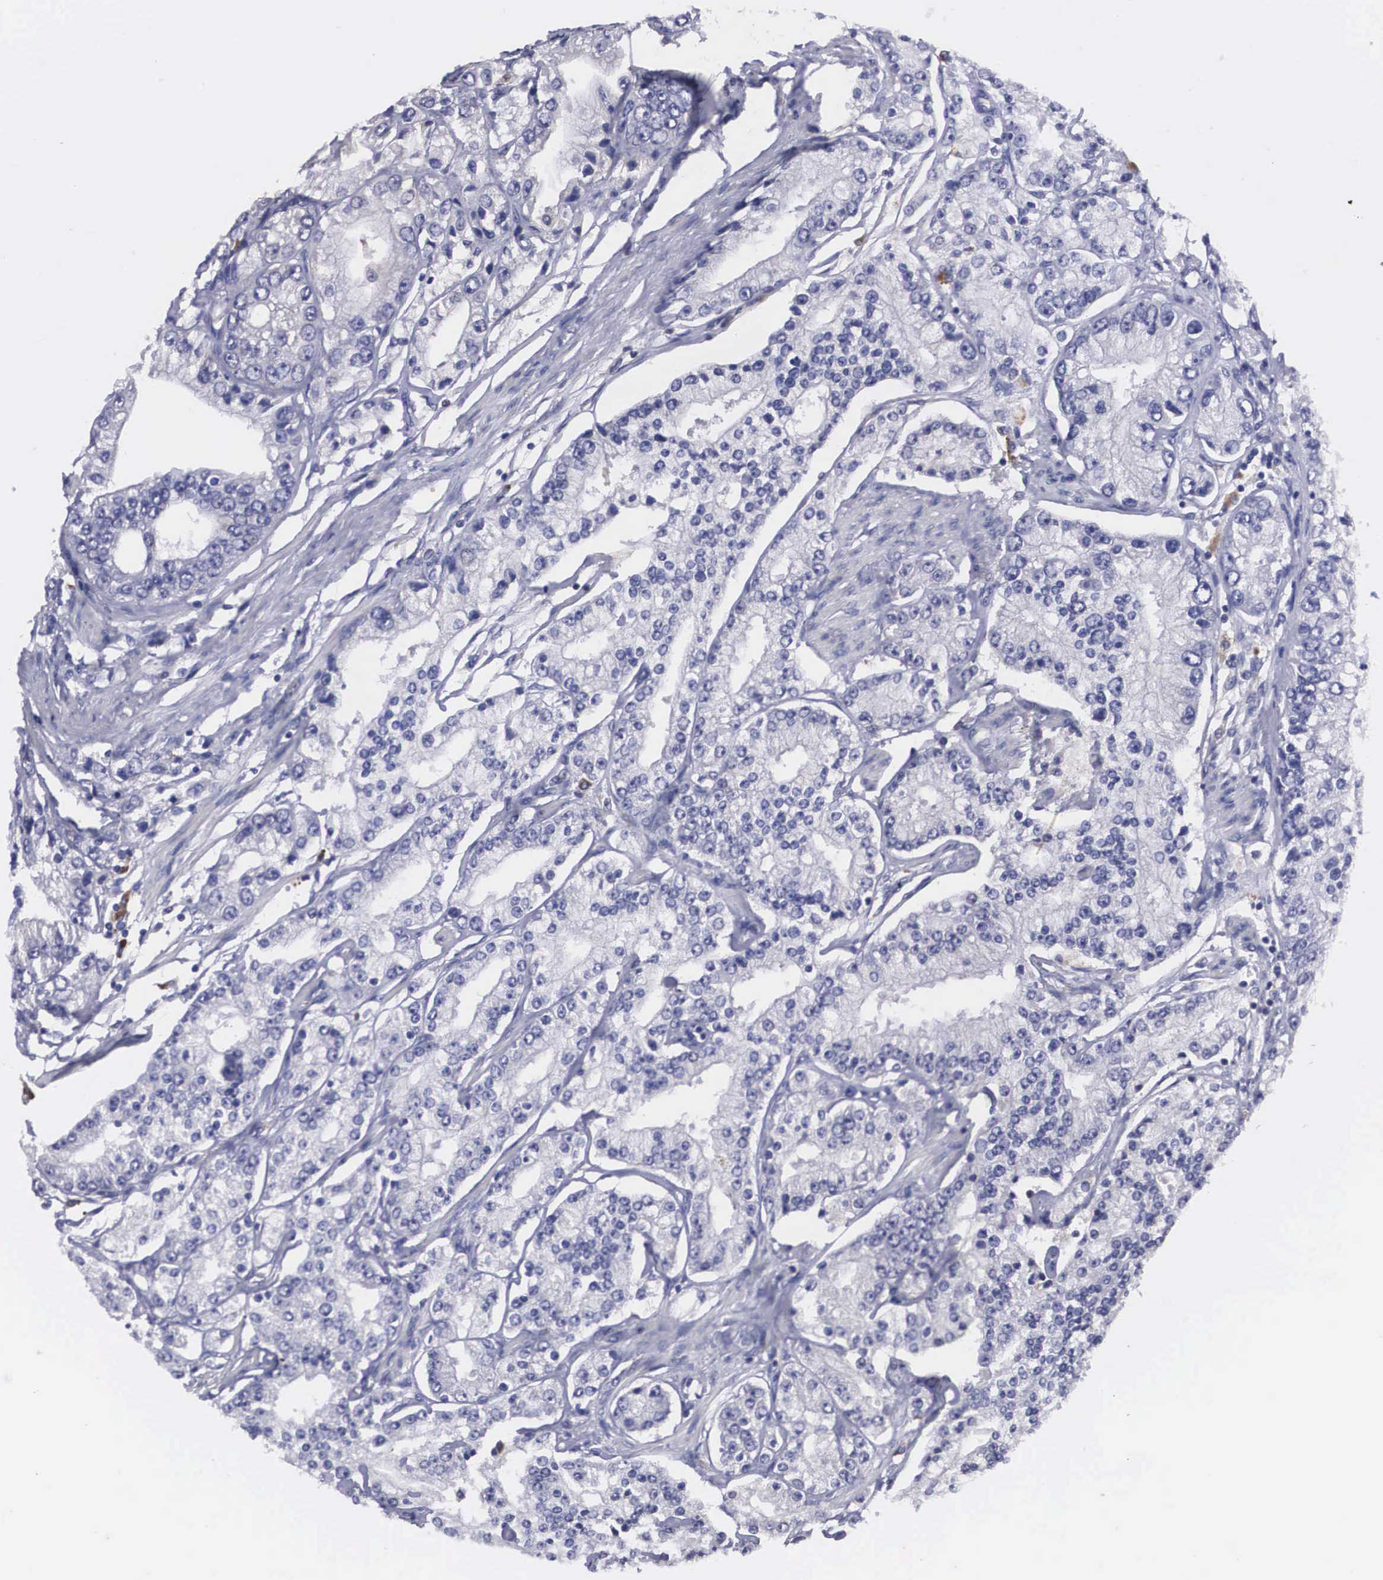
{"staining": {"intensity": "negative", "quantity": "none", "location": "none"}, "tissue": "prostate cancer", "cell_type": "Tumor cells", "image_type": "cancer", "snomed": [{"axis": "morphology", "description": "Adenocarcinoma, Medium grade"}, {"axis": "topography", "description": "Prostate"}], "caption": "High power microscopy photomicrograph of an immunohistochemistry (IHC) micrograph of prostate cancer, revealing no significant positivity in tumor cells.", "gene": "CRELD2", "patient": {"sex": "male", "age": 72}}